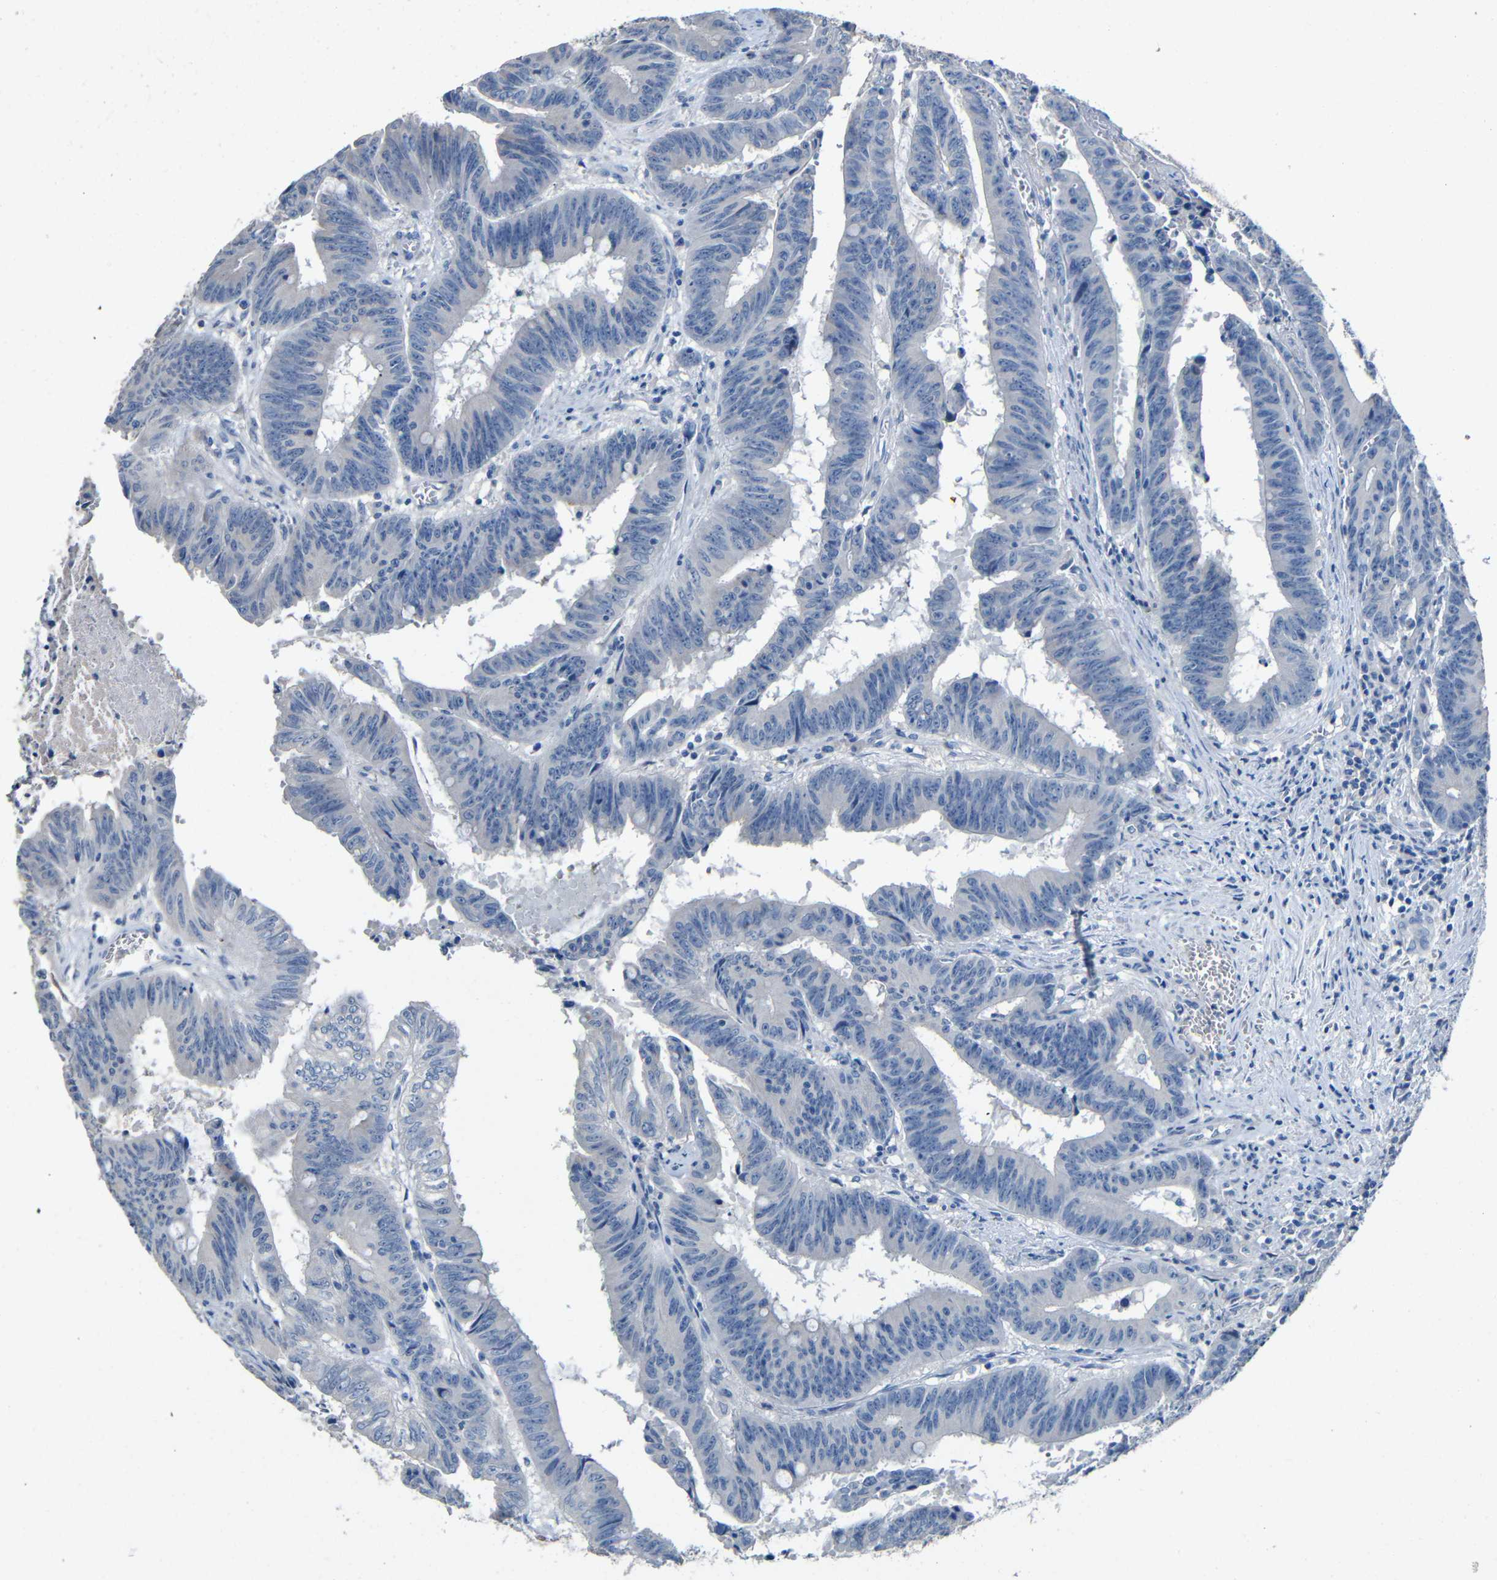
{"staining": {"intensity": "negative", "quantity": "none", "location": "none"}, "tissue": "colorectal cancer", "cell_type": "Tumor cells", "image_type": "cancer", "snomed": [{"axis": "morphology", "description": "Adenocarcinoma, NOS"}, {"axis": "topography", "description": "Colon"}], "caption": "IHC of colorectal cancer (adenocarcinoma) exhibits no expression in tumor cells.", "gene": "ACKR2", "patient": {"sex": "male", "age": 45}}